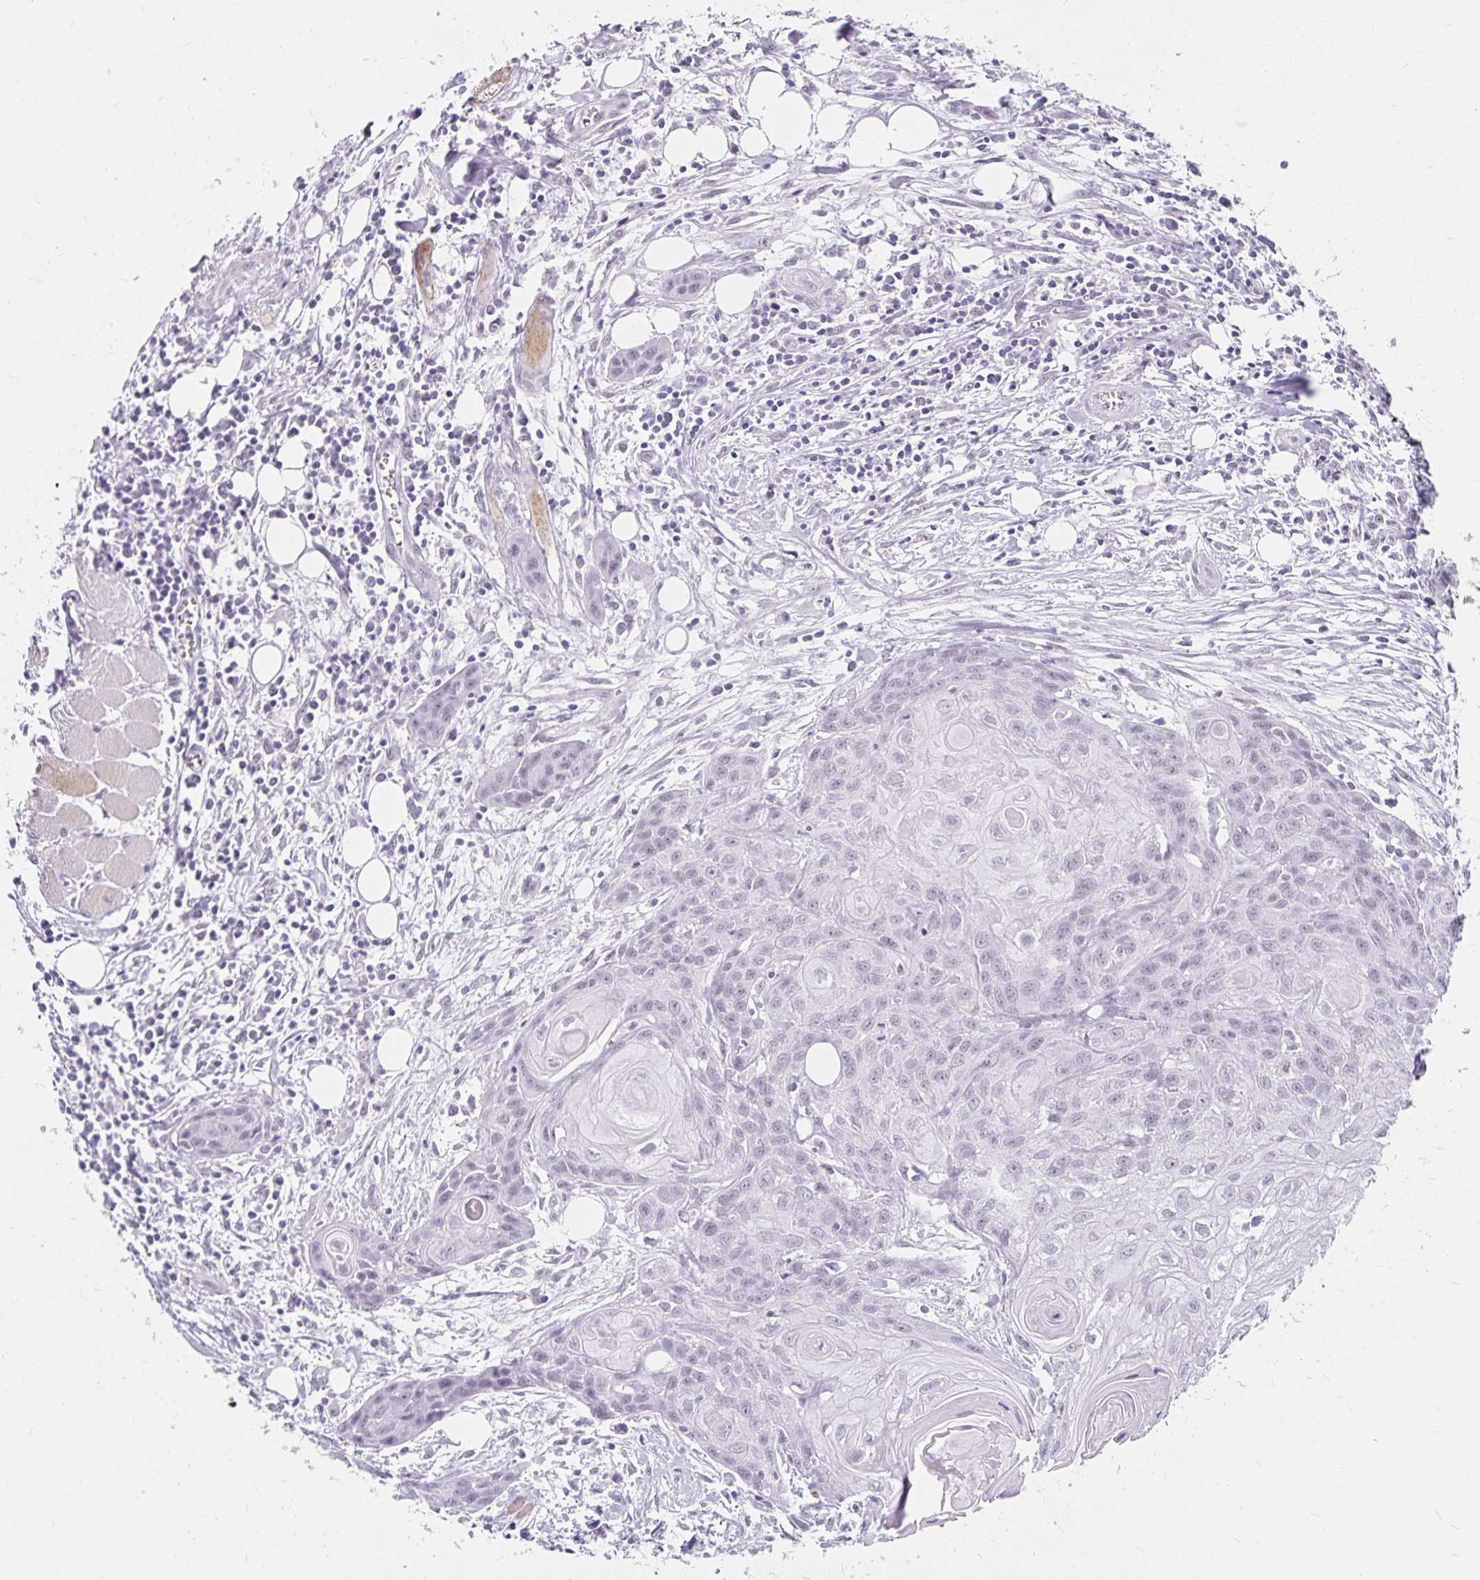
{"staining": {"intensity": "negative", "quantity": "none", "location": "none"}, "tissue": "head and neck cancer", "cell_type": "Tumor cells", "image_type": "cancer", "snomed": [{"axis": "morphology", "description": "Squamous cell carcinoma, NOS"}, {"axis": "topography", "description": "Oral tissue"}, {"axis": "topography", "description": "Head-Neck"}], "caption": "Immunohistochemistry photomicrograph of human head and neck cancer (squamous cell carcinoma) stained for a protein (brown), which displays no expression in tumor cells.", "gene": "C20orf85", "patient": {"sex": "male", "age": 58}}